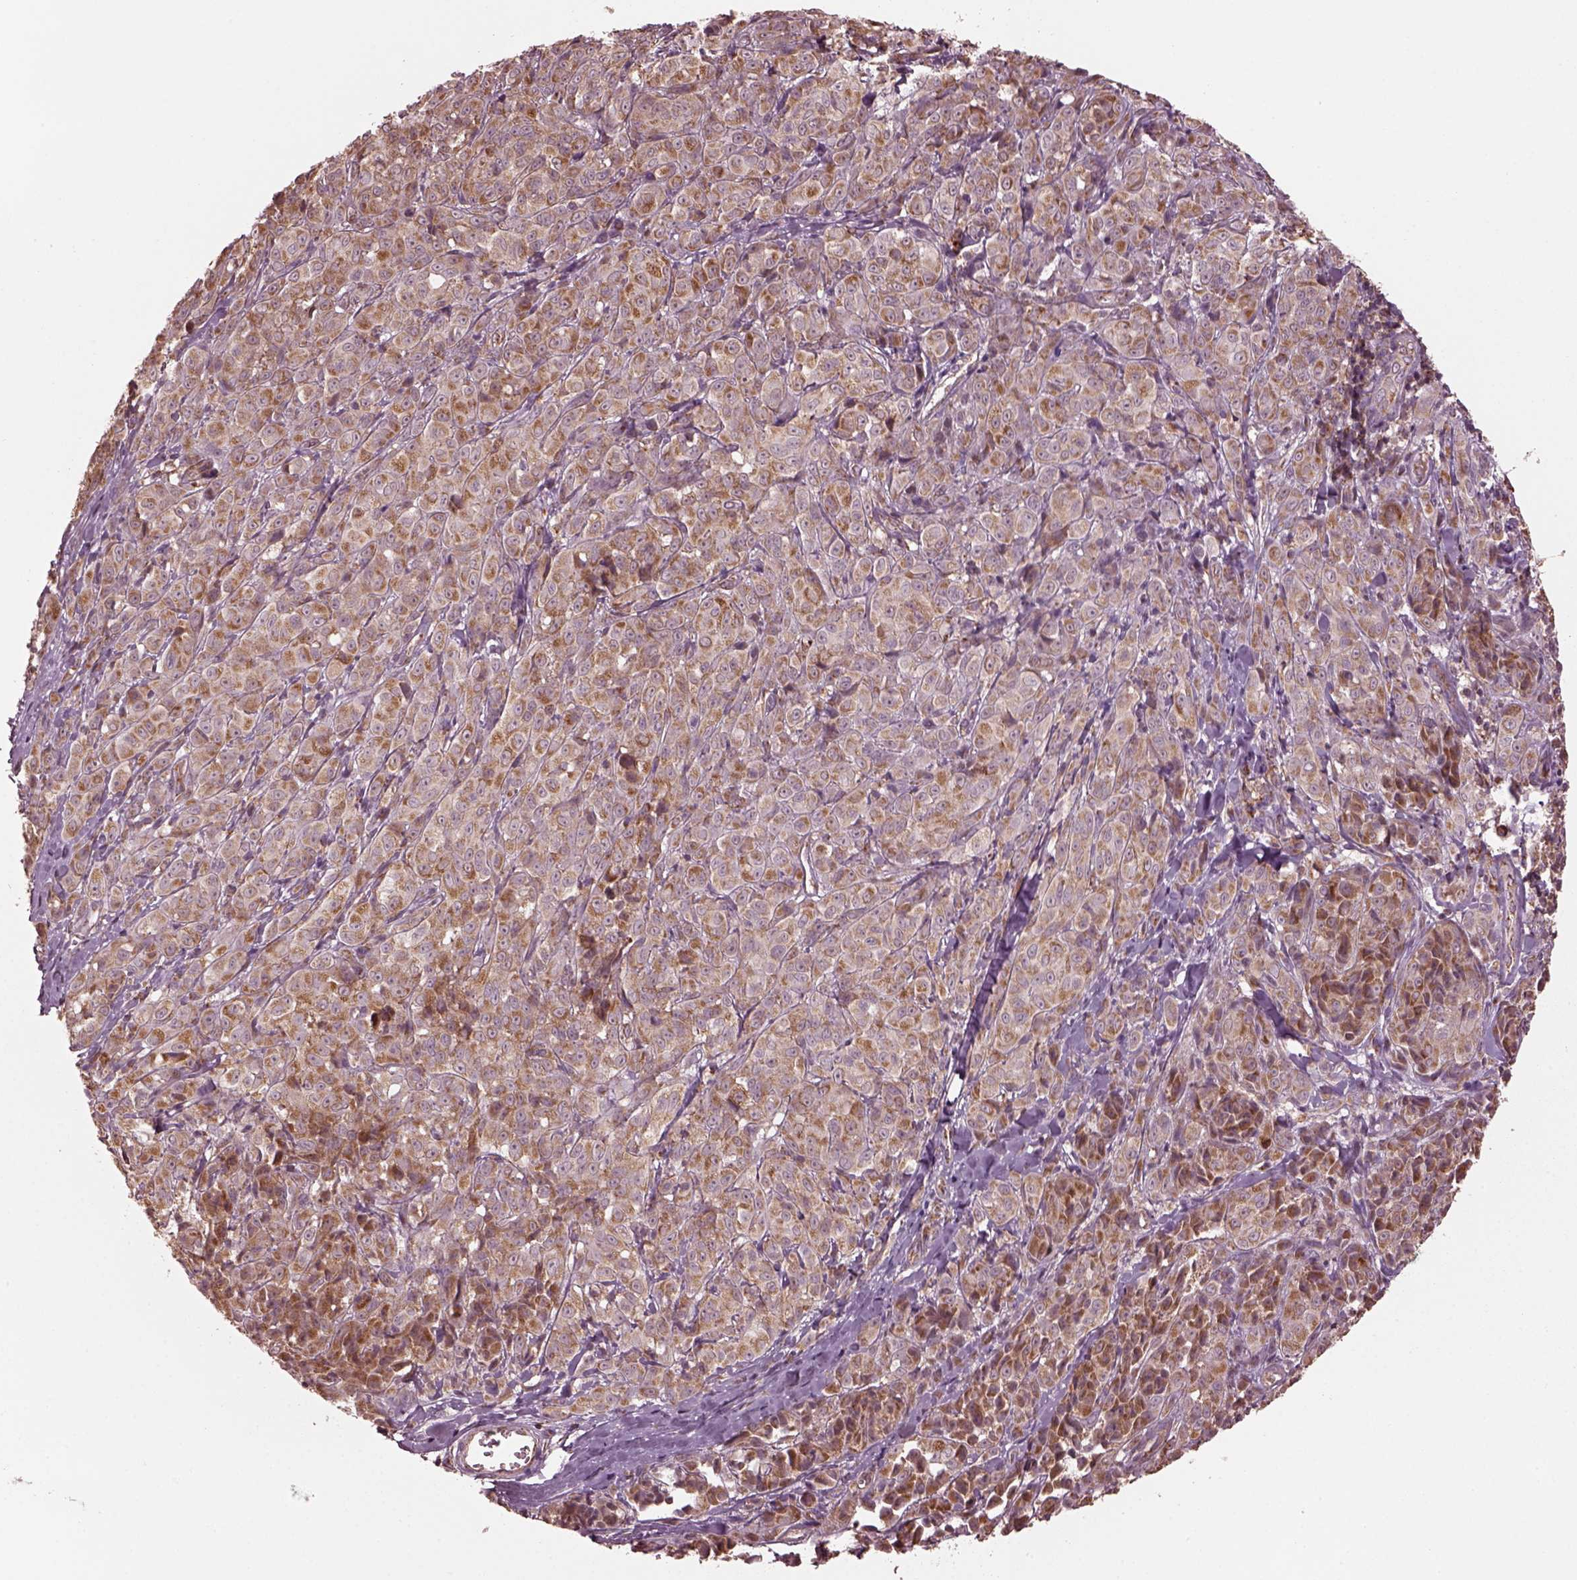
{"staining": {"intensity": "moderate", "quantity": "25%-75%", "location": "cytoplasmic/membranous"}, "tissue": "melanoma", "cell_type": "Tumor cells", "image_type": "cancer", "snomed": [{"axis": "morphology", "description": "Malignant melanoma, NOS"}, {"axis": "topography", "description": "Skin"}], "caption": "An image of malignant melanoma stained for a protein displays moderate cytoplasmic/membranous brown staining in tumor cells.", "gene": "NDUFB10", "patient": {"sex": "male", "age": 89}}